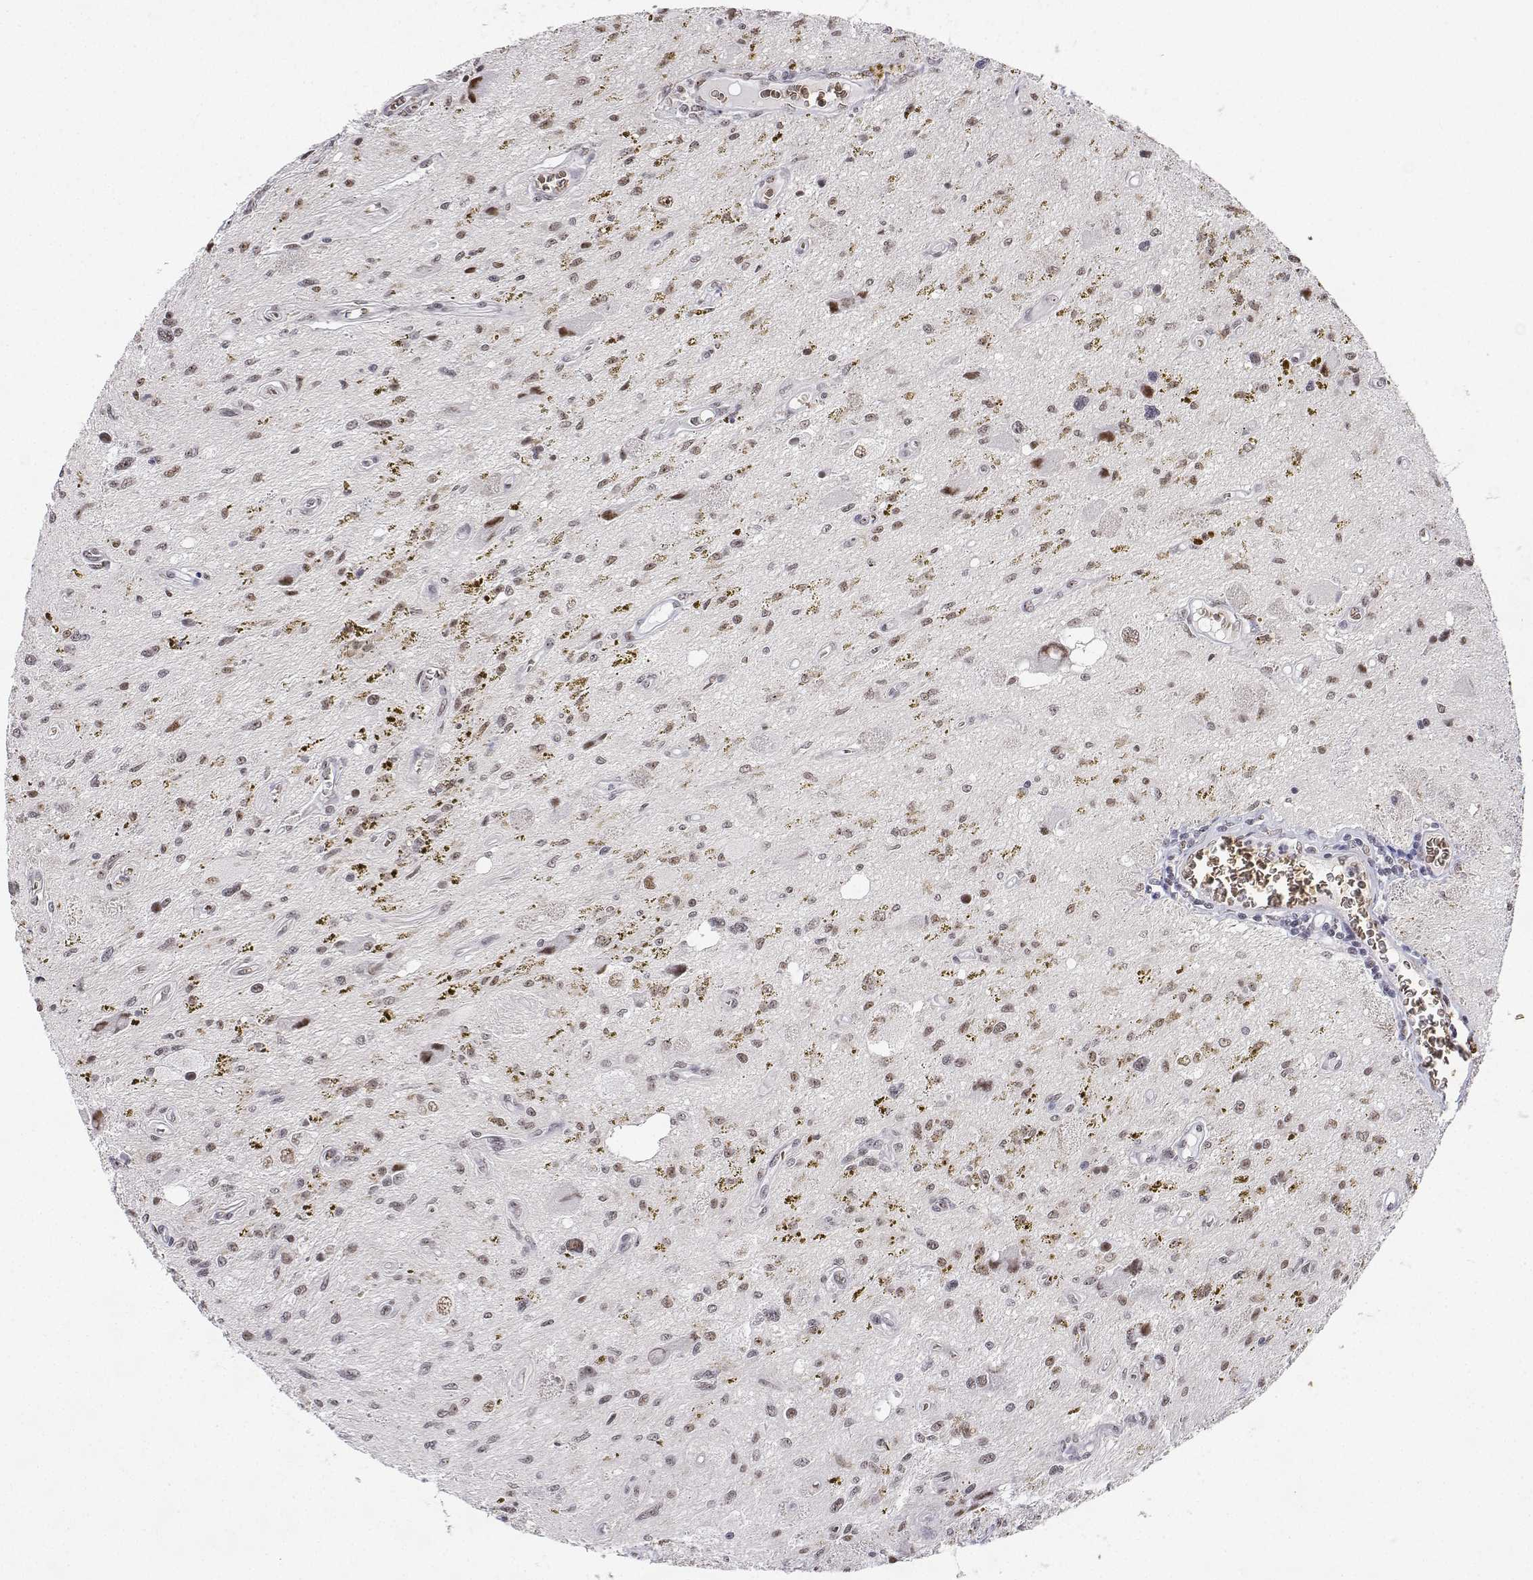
{"staining": {"intensity": "moderate", "quantity": "25%-75%", "location": "nuclear"}, "tissue": "glioma", "cell_type": "Tumor cells", "image_type": "cancer", "snomed": [{"axis": "morphology", "description": "Glioma, malignant, Low grade"}, {"axis": "topography", "description": "Cerebellum"}], "caption": "A high-resolution image shows immunohistochemistry (IHC) staining of glioma, which demonstrates moderate nuclear staining in approximately 25%-75% of tumor cells.", "gene": "ADAR", "patient": {"sex": "female", "age": 14}}